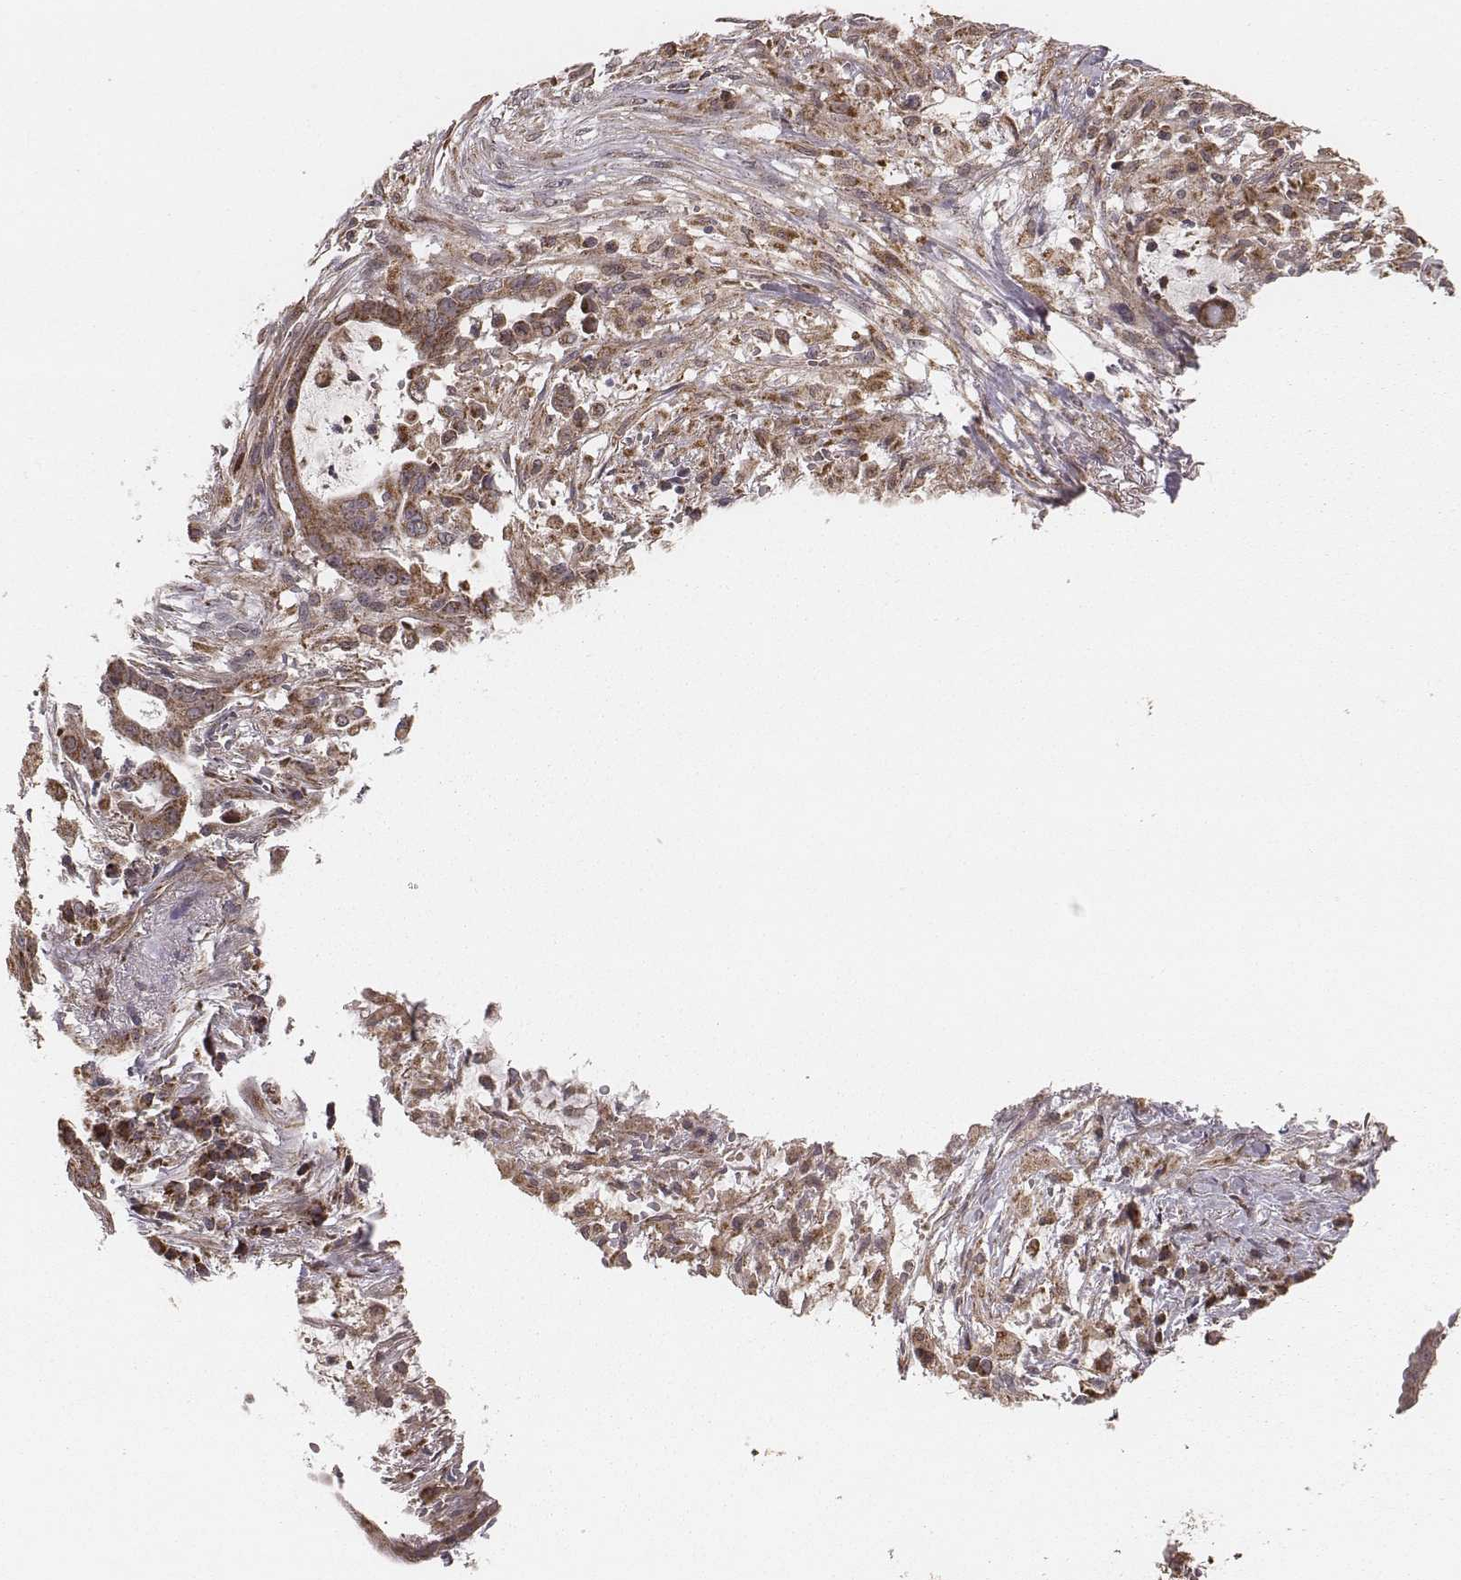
{"staining": {"intensity": "moderate", "quantity": ">75%", "location": "cytoplasmic/membranous"}, "tissue": "pancreatic cancer", "cell_type": "Tumor cells", "image_type": "cancer", "snomed": [{"axis": "morphology", "description": "Adenocarcinoma, NOS"}, {"axis": "topography", "description": "Pancreas"}], "caption": "Immunohistochemistry (DAB) staining of pancreatic cancer (adenocarcinoma) exhibits moderate cytoplasmic/membranous protein positivity in about >75% of tumor cells. Using DAB (3,3'-diaminobenzidine) (brown) and hematoxylin (blue) stains, captured at high magnification using brightfield microscopy.", "gene": "ZDHHC21", "patient": {"sex": "male", "age": 61}}